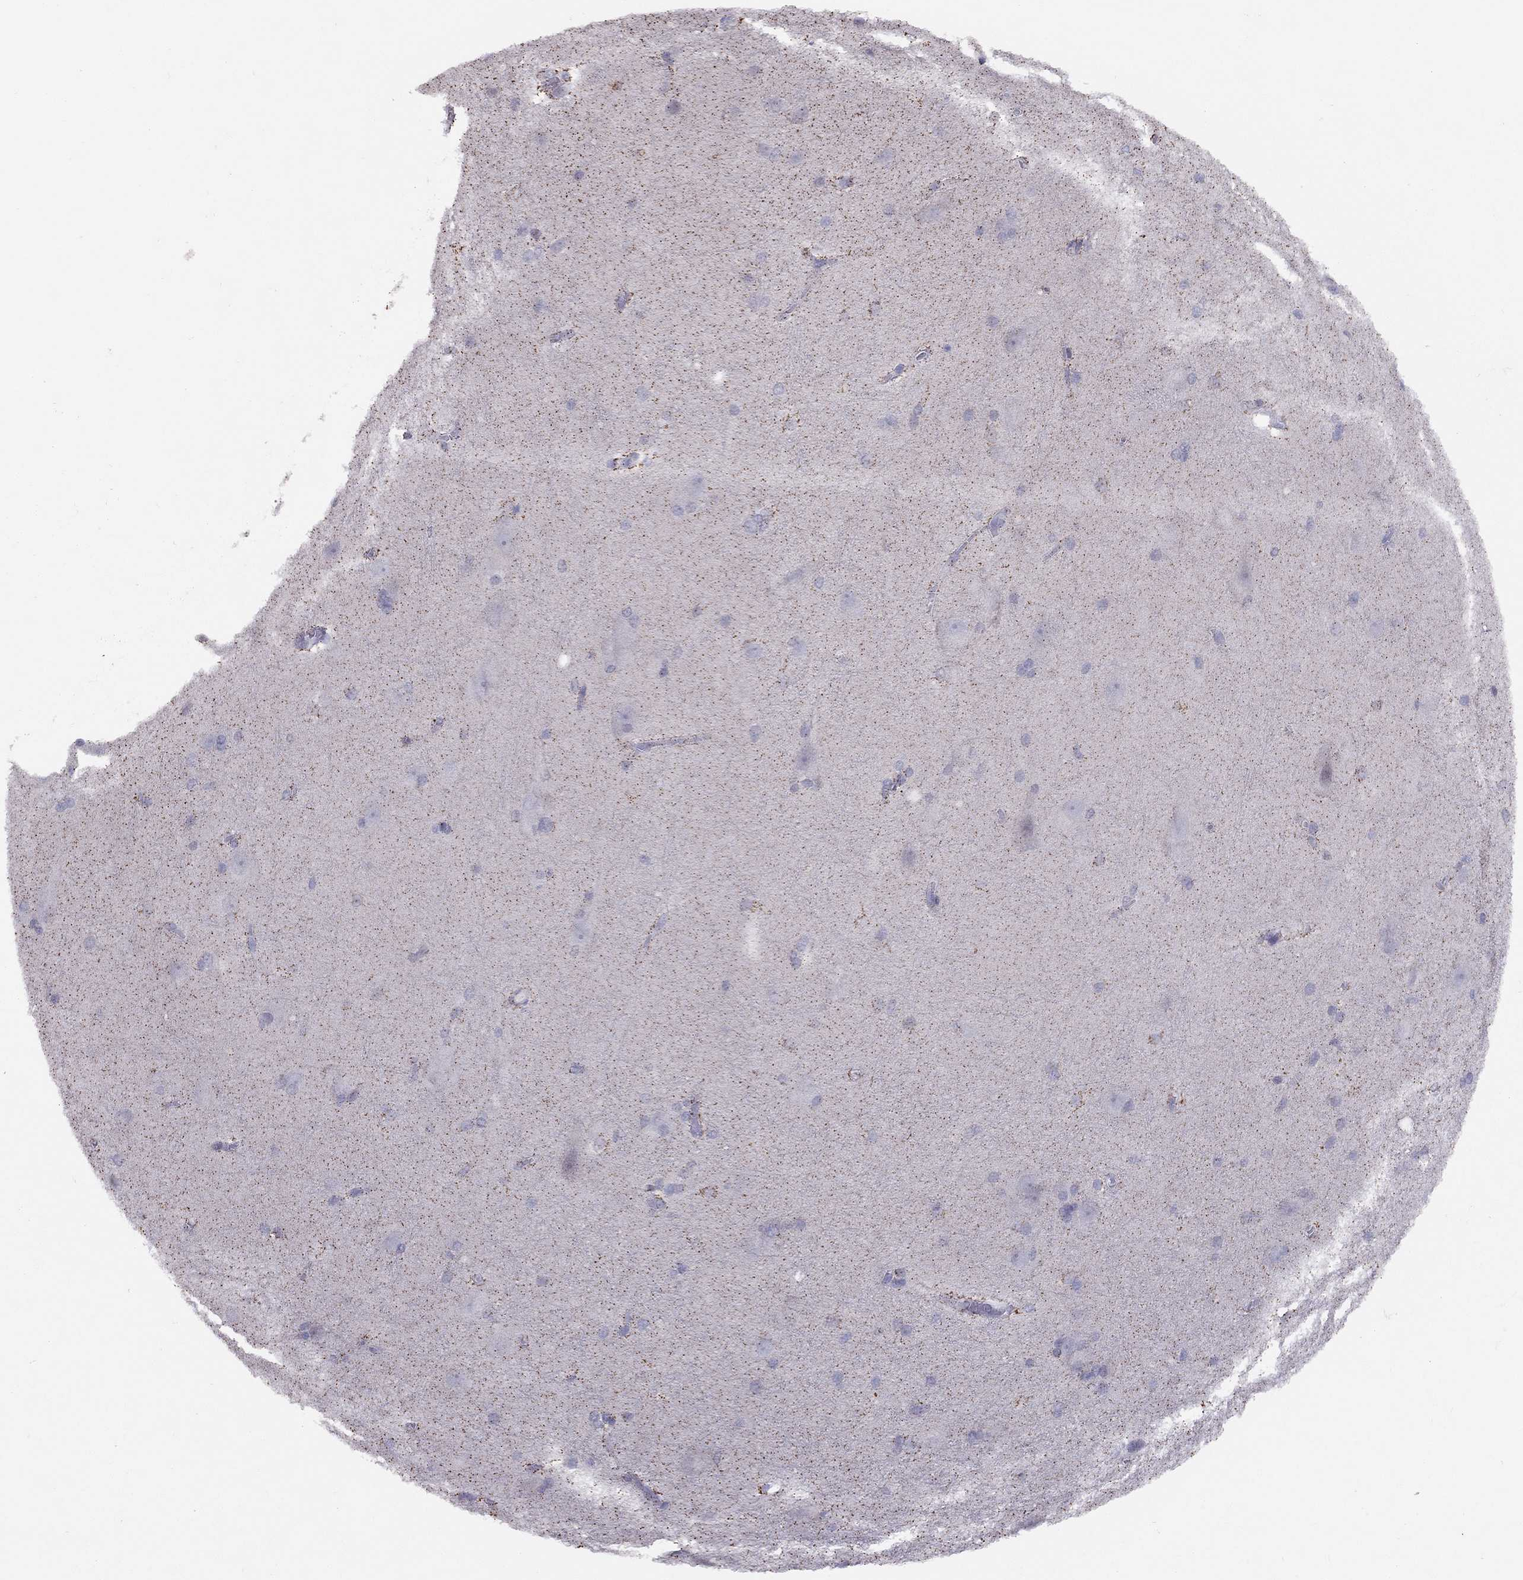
{"staining": {"intensity": "negative", "quantity": "none", "location": "none"}, "tissue": "hippocampus", "cell_type": "Glial cells", "image_type": "normal", "snomed": [{"axis": "morphology", "description": "Normal tissue, NOS"}, {"axis": "topography", "description": "Cerebral cortex"}, {"axis": "topography", "description": "Hippocampus"}], "caption": "This is a image of immunohistochemistry staining of unremarkable hippocampus, which shows no expression in glial cells.", "gene": "SYTL2", "patient": {"sex": "female", "age": 19}}